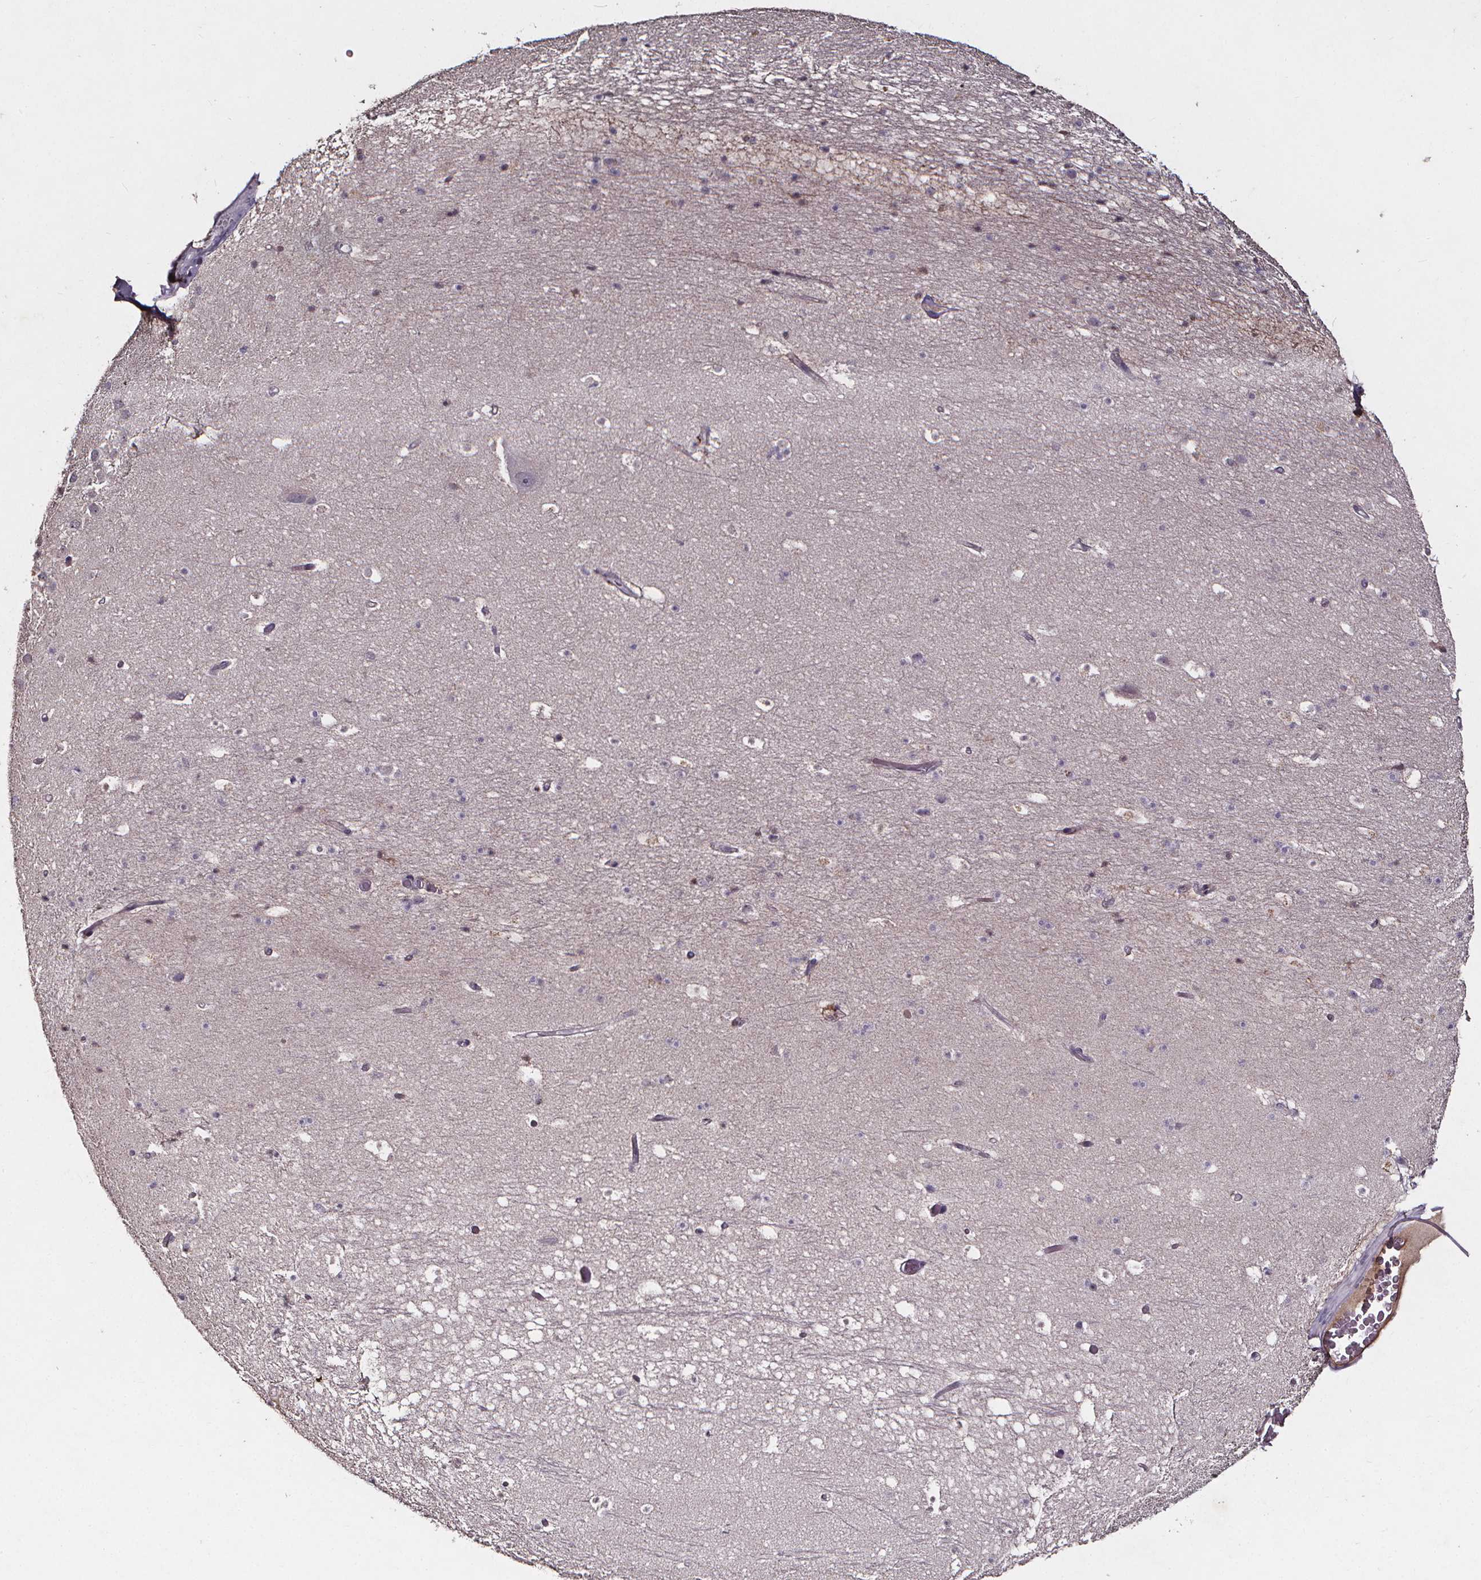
{"staining": {"intensity": "negative", "quantity": "none", "location": "none"}, "tissue": "hippocampus", "cell_type": "Glial cells", "image_type": "normal", "snomed": [{"axis": "morphology", "description": "Normal tissue, NOS"}, {"axis": "topography", "description": "Hippocampus"}], "caption": "Hippocampus stained for a protein using immunohistochemistry (IHC) exhibits no positivity glial cells.", "gene": "SPAG8", "patient": {"sex": "male", "age": 26}}